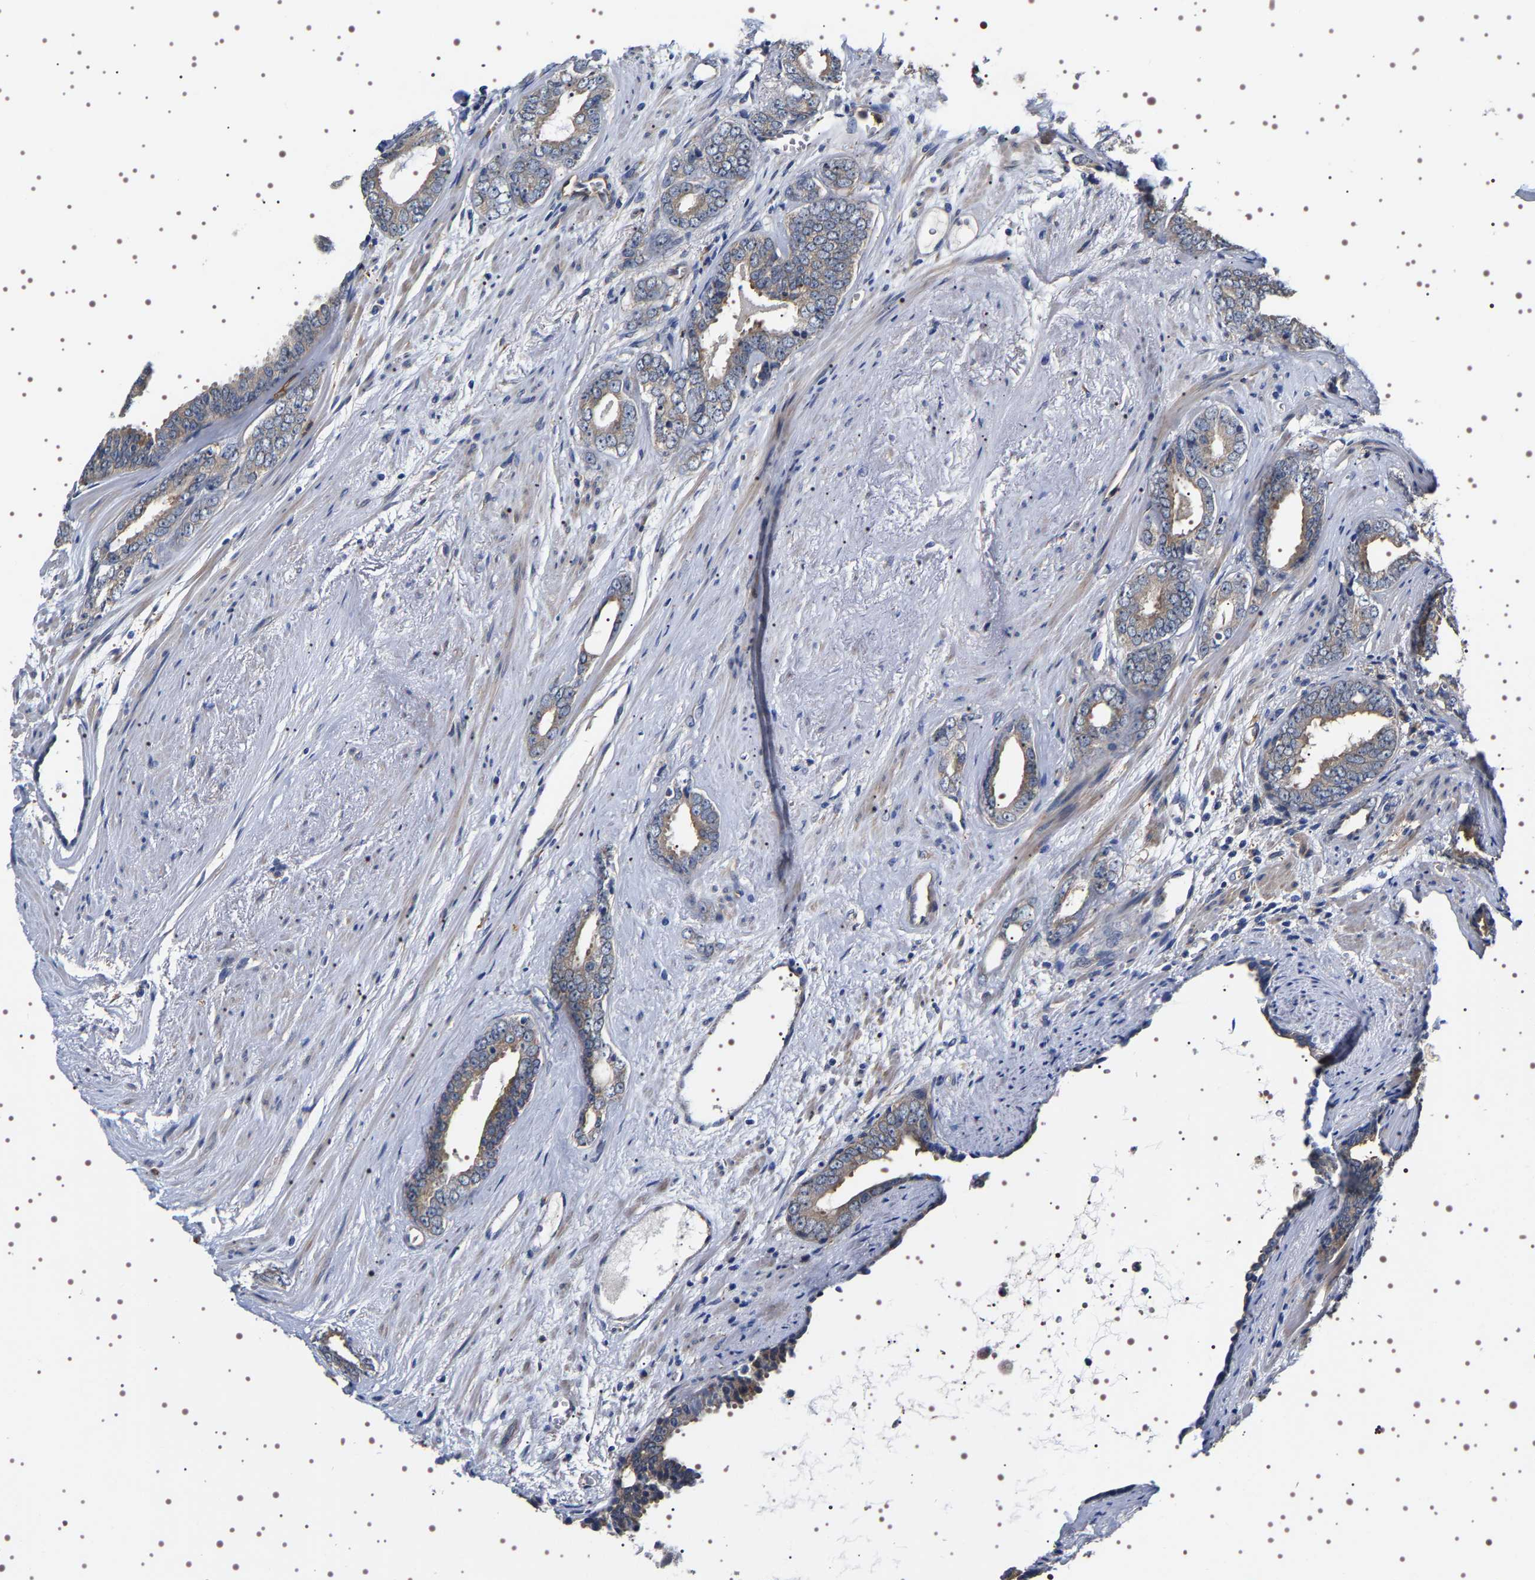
{"staining": {"intensity": "weak", "quantity": ">75%", "location": "cytoplasmic/membranous"}, "tissue": "prostate cancer", "cell_type": "Tumor cells", "image_type": "cancer", "snomed": [{"axis": "morphology", "description": "Adenocarcinoma, Medium grade"}, {"axis": "topography", "description": "Prostate"}], "caption": "Adenocarcinoma (medium-grade) (prostate) stained with a brown dye reveals weak cytoplasmic/membranous positive staining in approximately >75% of tumor cells.", "gene": "ALPL", "patient": {"sex": "male", "age": 79}}